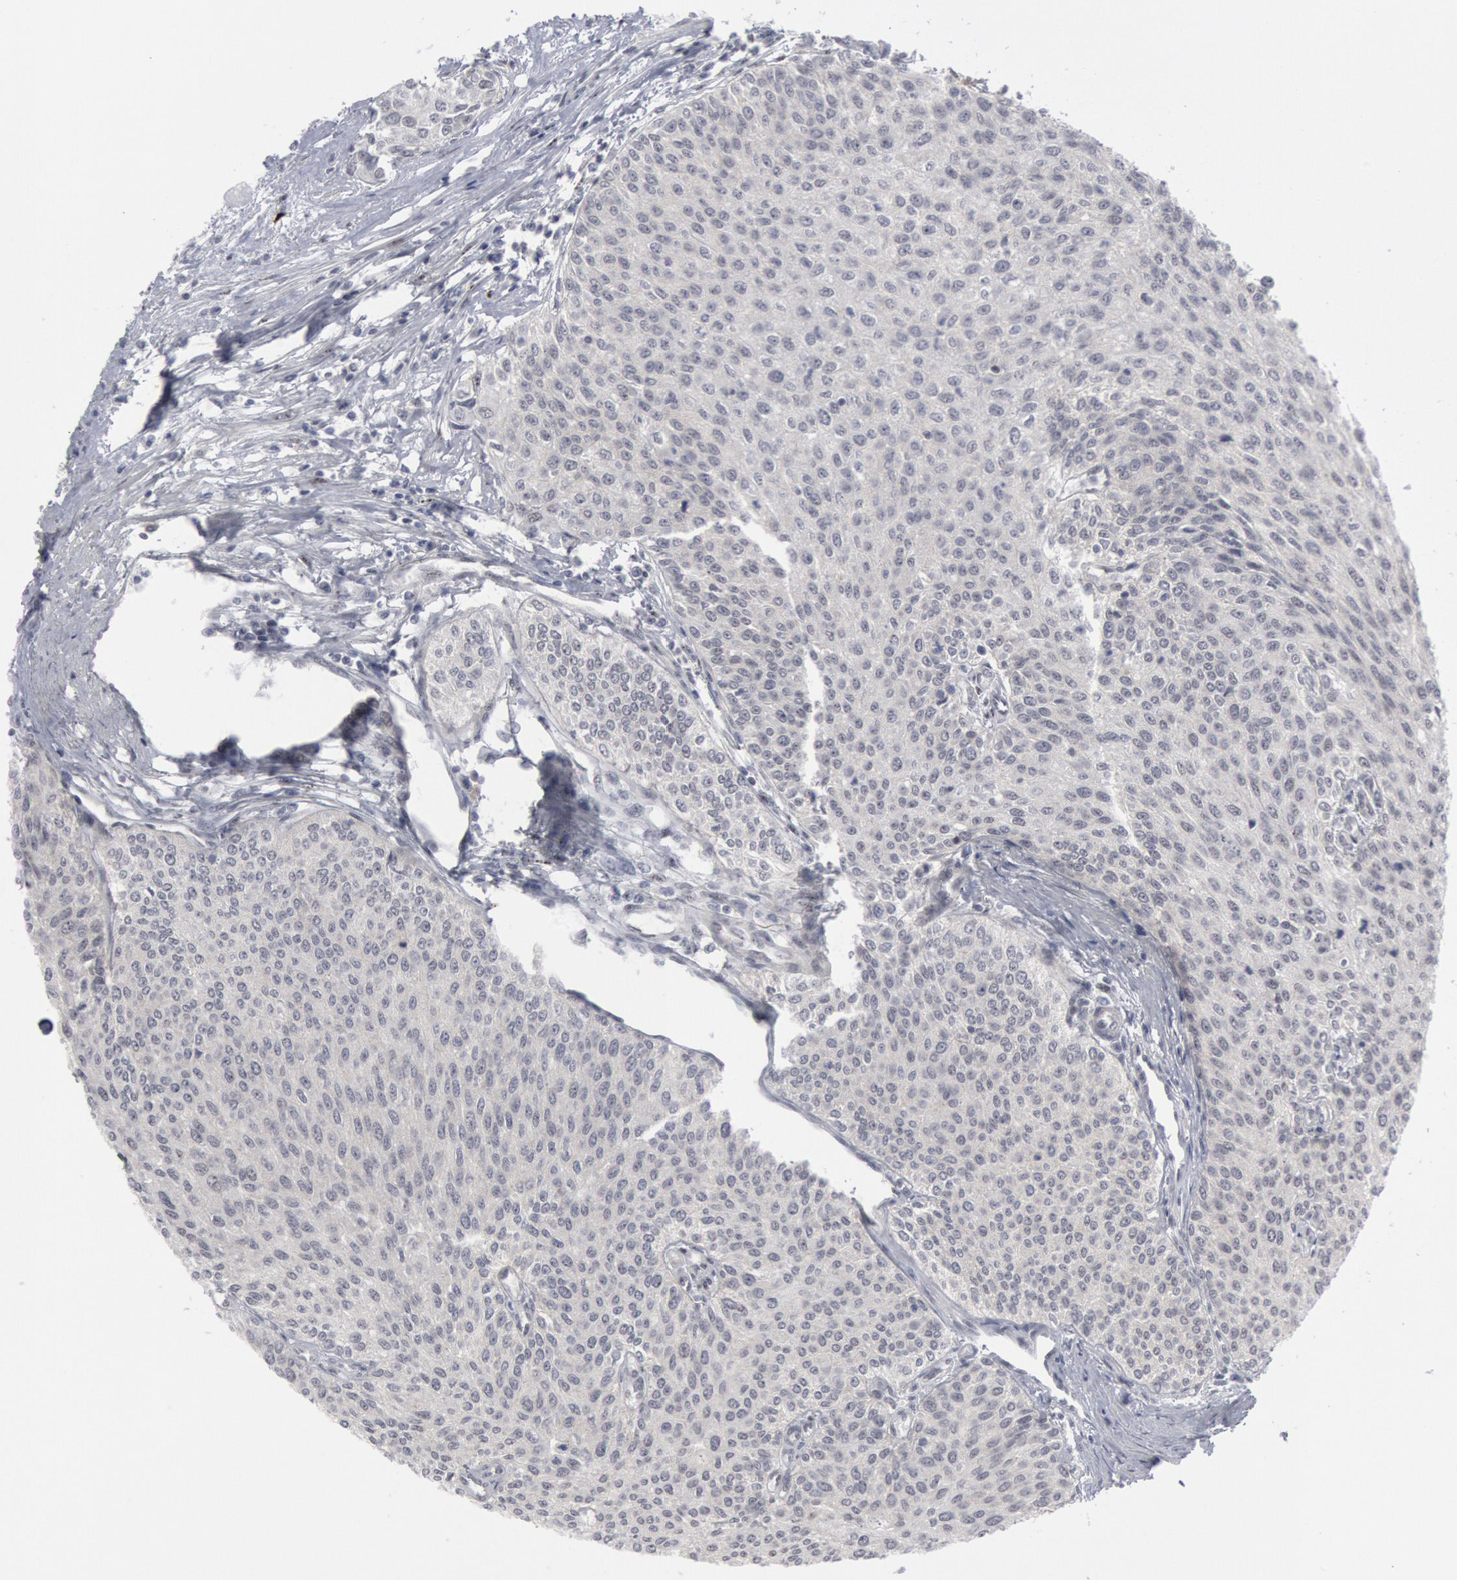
{"staining": {"intensity": "negative", "quantity": "none", "location": "none"}, "tissue": "urothelial cancer", "cell_type": "Tumor cells", "image_type": "cancer", "snomed": [{"axis": "morphology", "description": "Urothelial carcinoma, Low grade"}, {"axis": "topography", "description": "Urinary bladder"}], "caption": "Urothelial carcinoma (low-grade) stained for a protein using IHC displays no staining tumor cells.", "gene": "FOXO1", "patient": {"sex": "female", "age": 73}}